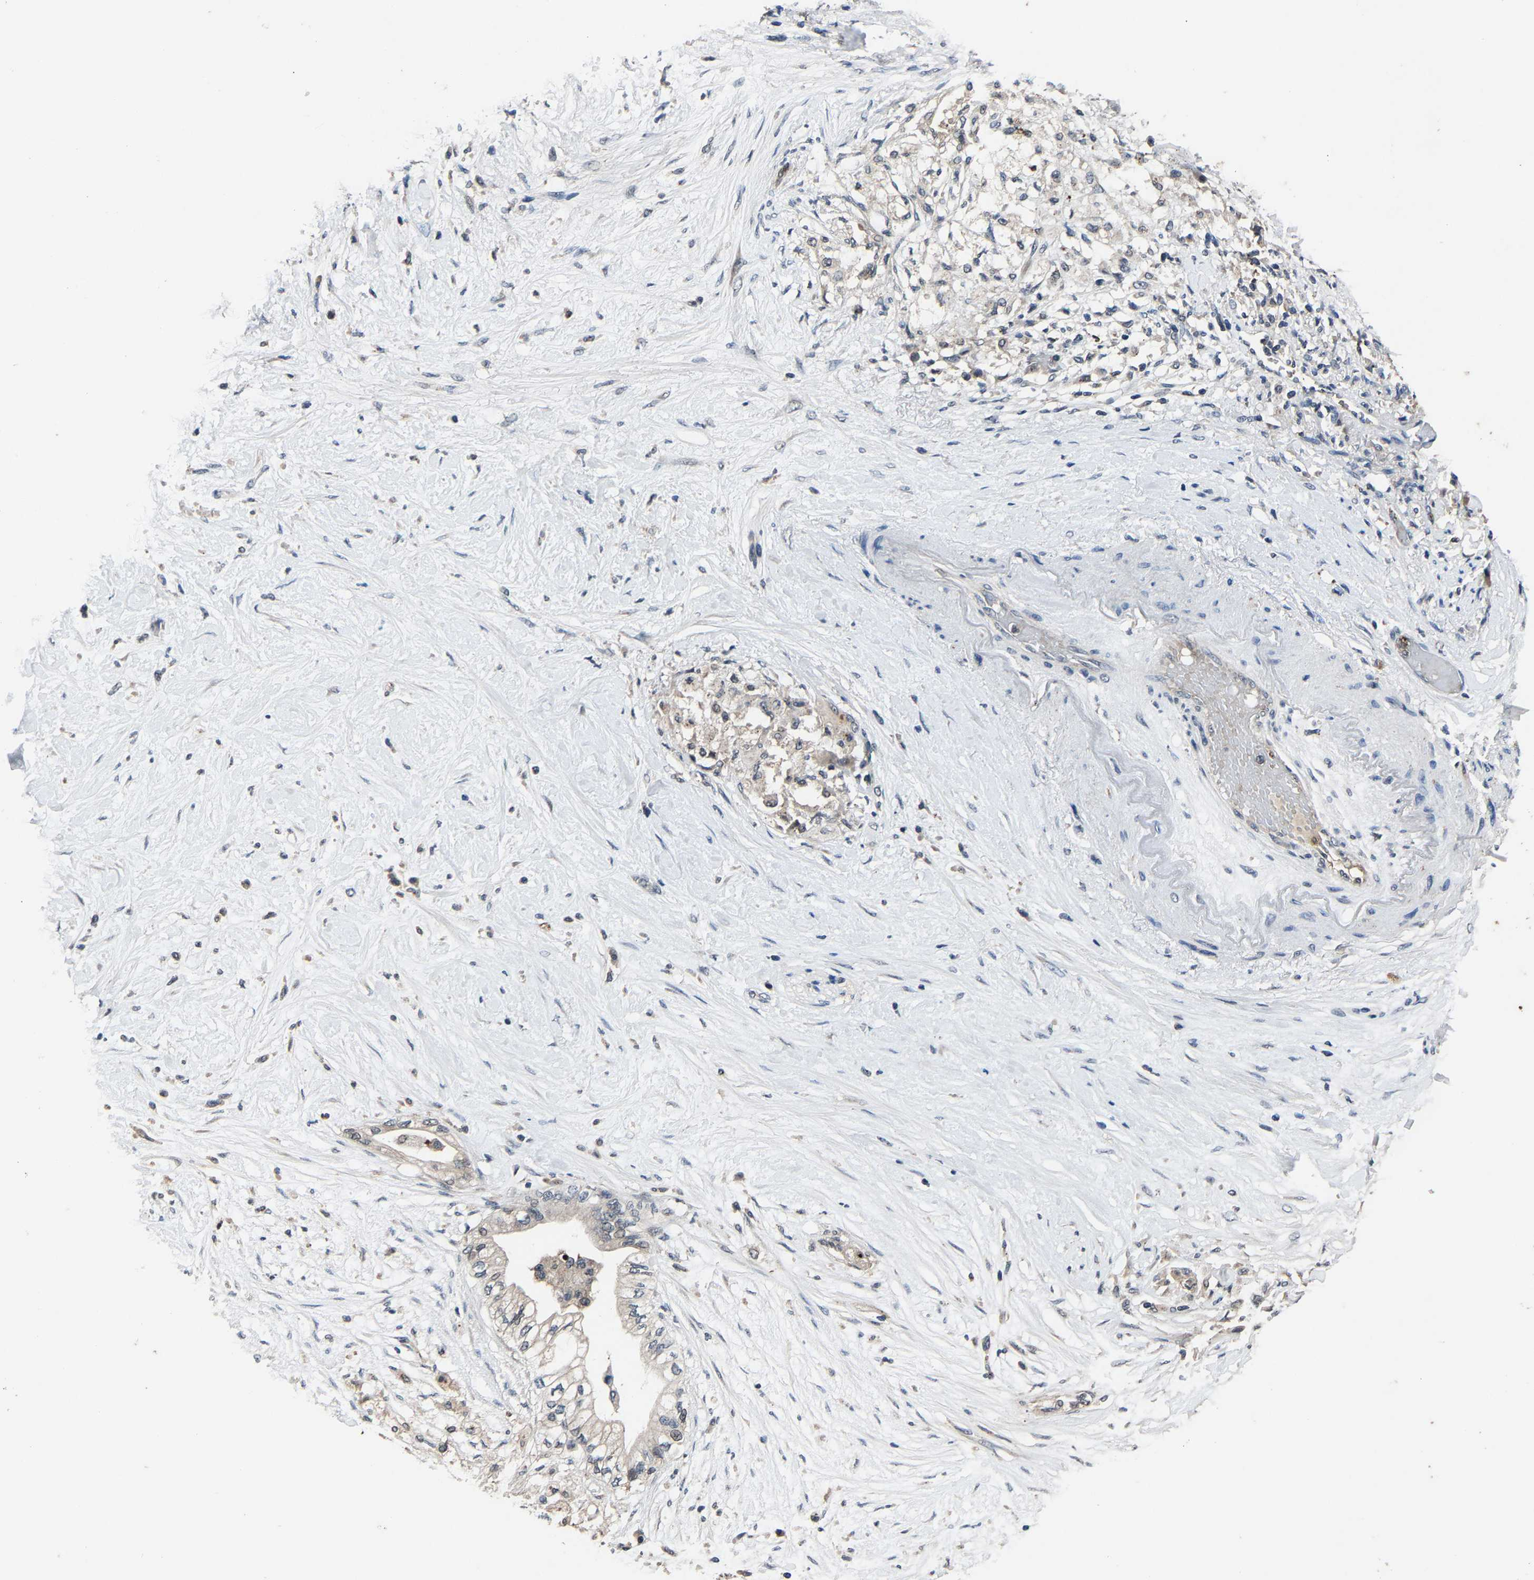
{"staining": {"intensity": "negative", "quantity": "none", "location": "none"}, "tissue": "pancreatic cancer", "cell_type": "Tumor cells", "image_type": "cancer", "snomed": [{"axis": "morphology", "description": "Normal tissue, NOS"}, {"axis": "morphology", "description": "Adenocarcinoma, NOS"}, {"axis": "topography", "description": "Pancreas"}, {"axis": "topography", "description": "Duodenum"}], "caption": "This histopathology image is of pancreatic cancer (adenocarcinoma) stained with immunohistochemistry (IHC) to label a protein in brown with the nuclei are counter-stained blue. There is no positivity in tumor cells. (DAB (3,3'-diaminobenzidine) immunohistochemistry (IHC), high magnification).", "gene": "PCNX2", "patient": {"sex": "female", "age": 60}}